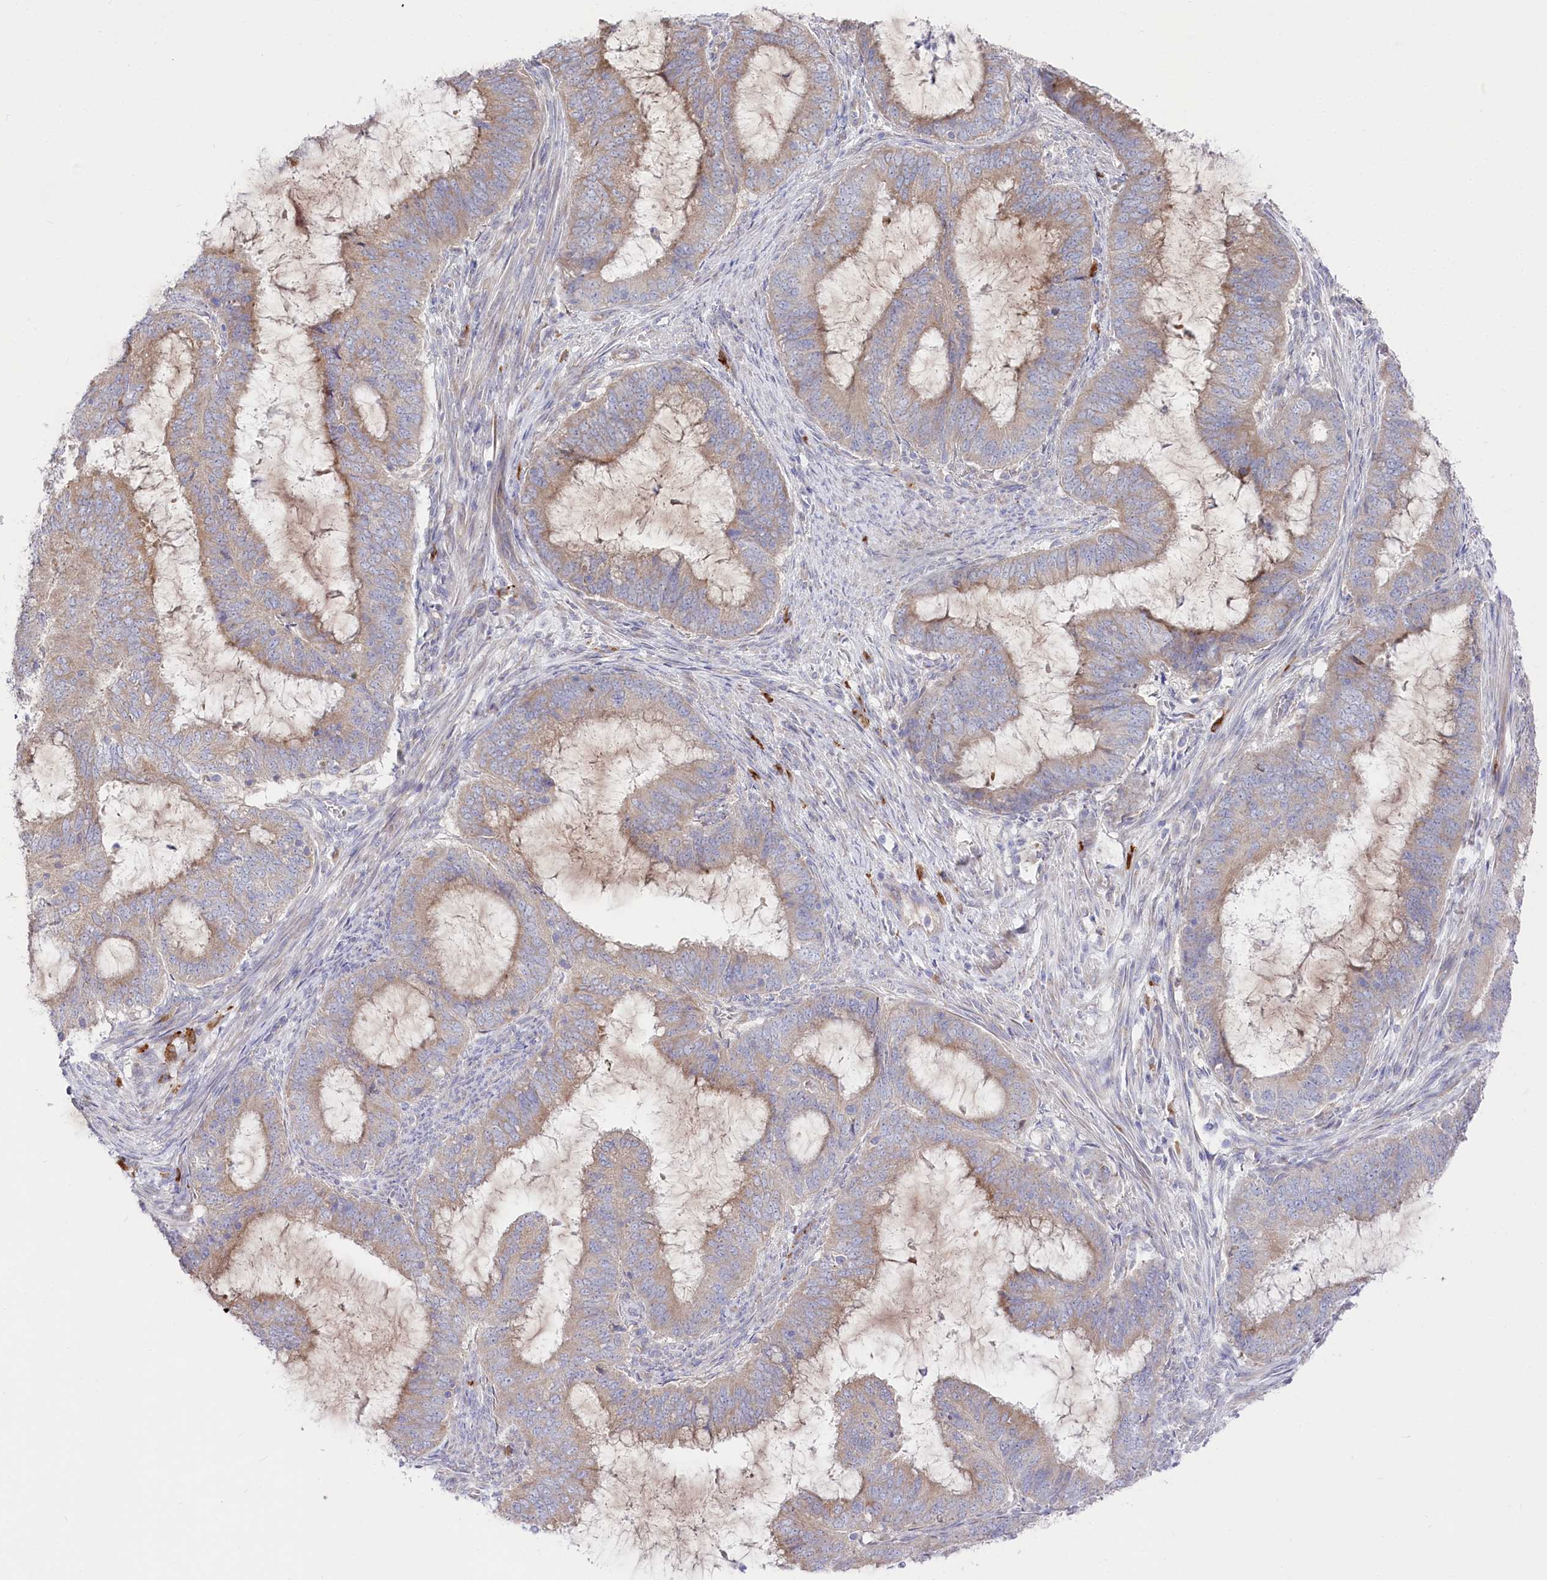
{"staining": {"intensity": "weak", "quantity": ">75%", "location": "cytoplasmic/membranous"}, "tissue": "endometrial cancer", "cell_type": "Tumor cells", "image_type": "cancer", "snomed": [{"axis": "morphology", "description": "Adenocarcinoma, NOS"}, {"axis": "topography", "description": "Endometrium"}], "caption": "Tumor cells display weak cytoplasmic/membranous positivity in about >75% of cells in endometrial cancer. The protein of interest is stained brown, and the nuclei are stained in blue (DAB IHC with brightfield microscopy, high magnification).", "gene": "POGLUT1", "patient": {"sex": "female", "age": 51}}